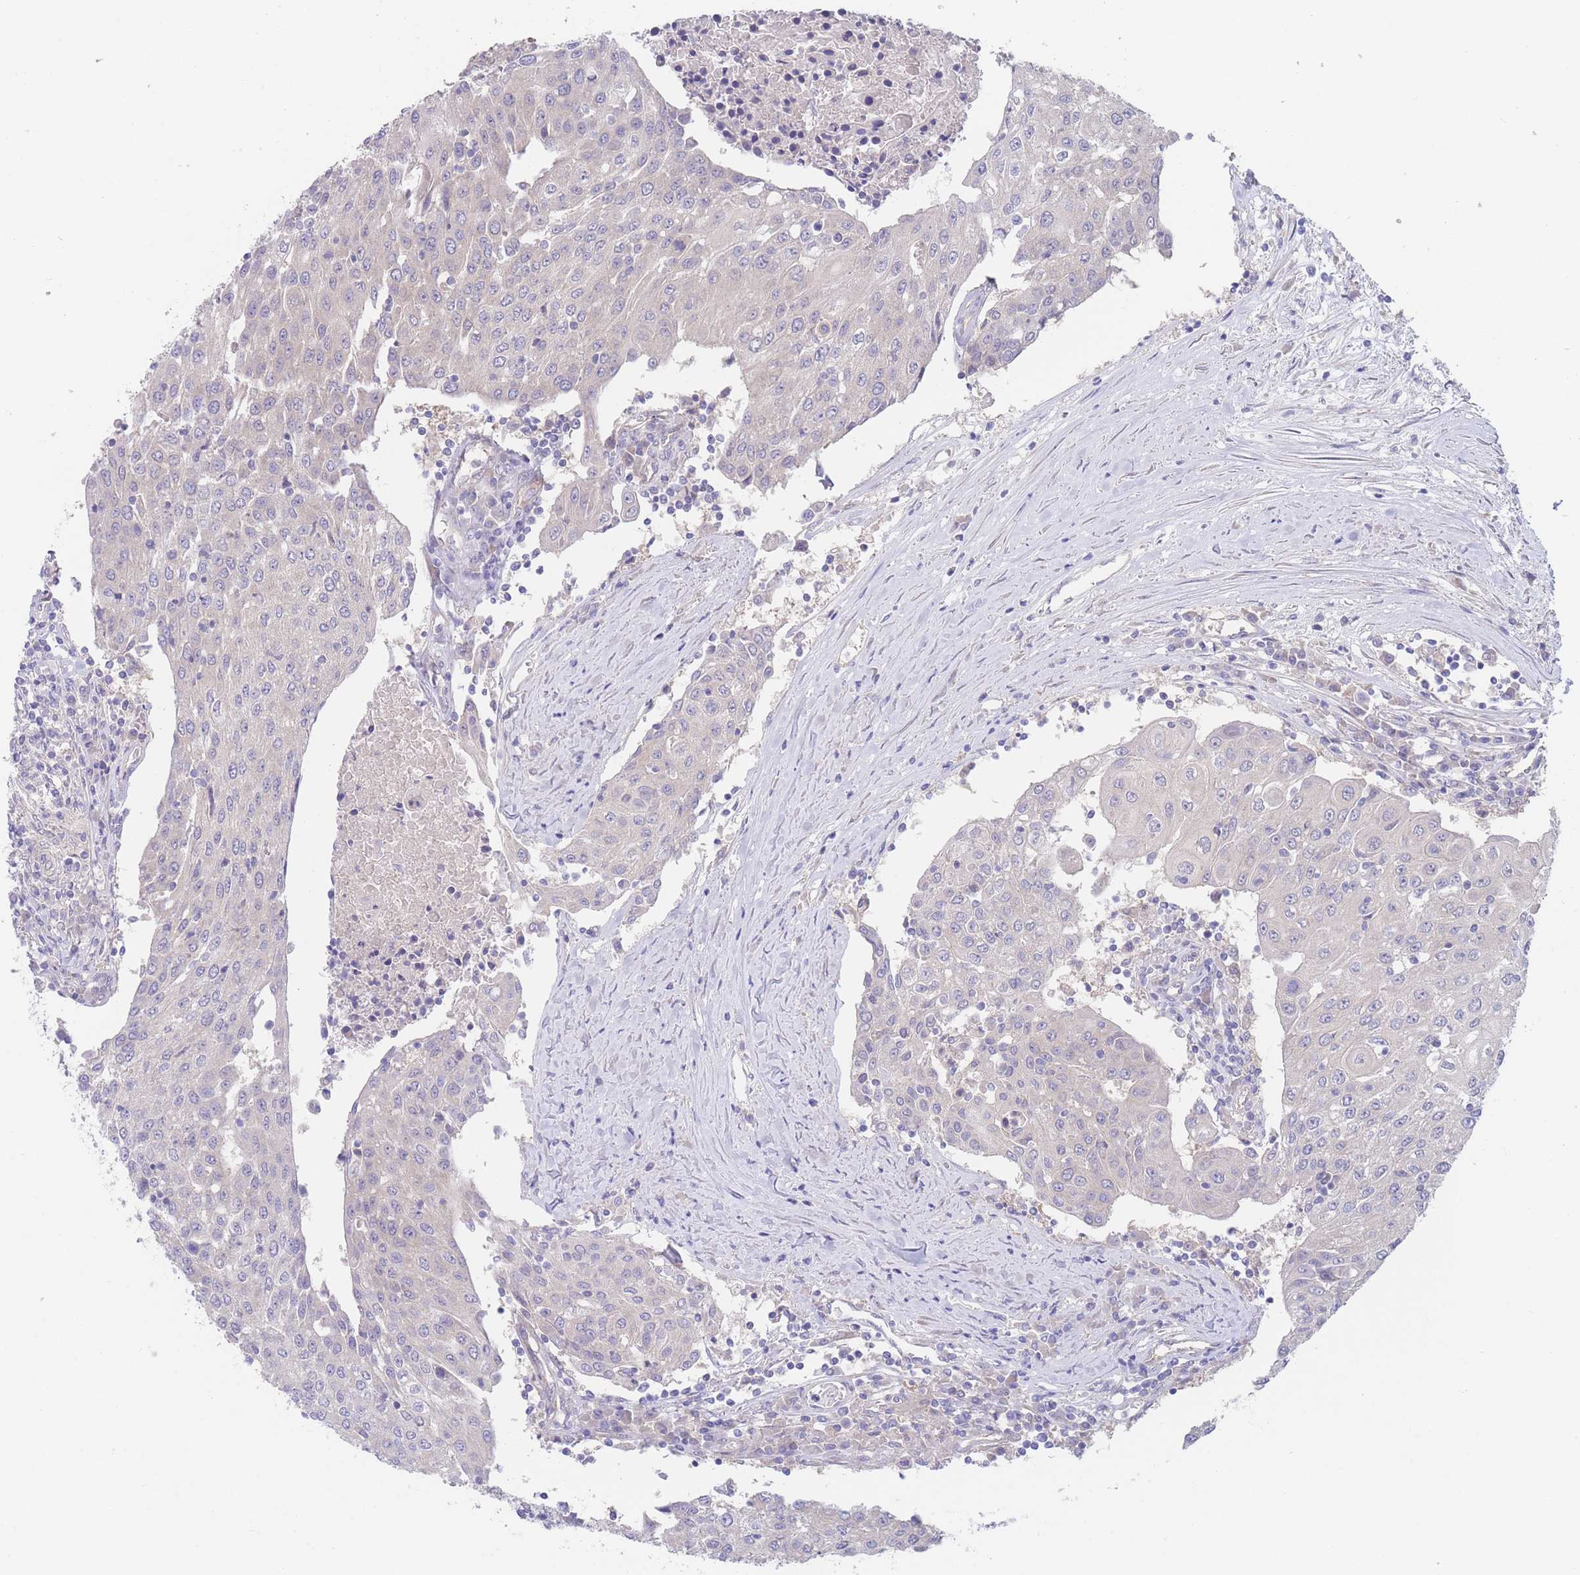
{"staining": {"intensity": "negative", "quantity": "none", "location": "none"}, "tissue": "urothelial cancer", "cell_type": "Tumor cells", "image_type": "cancer", "snomed": [{"axis": "morphology", "description": "Urothelial carcinoma, High grade"}, {"axis": "topography", "description": "Urinary bladder"}], "caption": "Immunohistochemical staining of human high-grade urothelial carcinoma displays no significant positivity in tumor cells. The staining is performed using DAB (3,3'-diaminobenzidine) brown chromogen with nuclei counter-stained in using hematoxylin.", "gene": "ZNF281", "patient": {"sex": "female", "age": 85}}